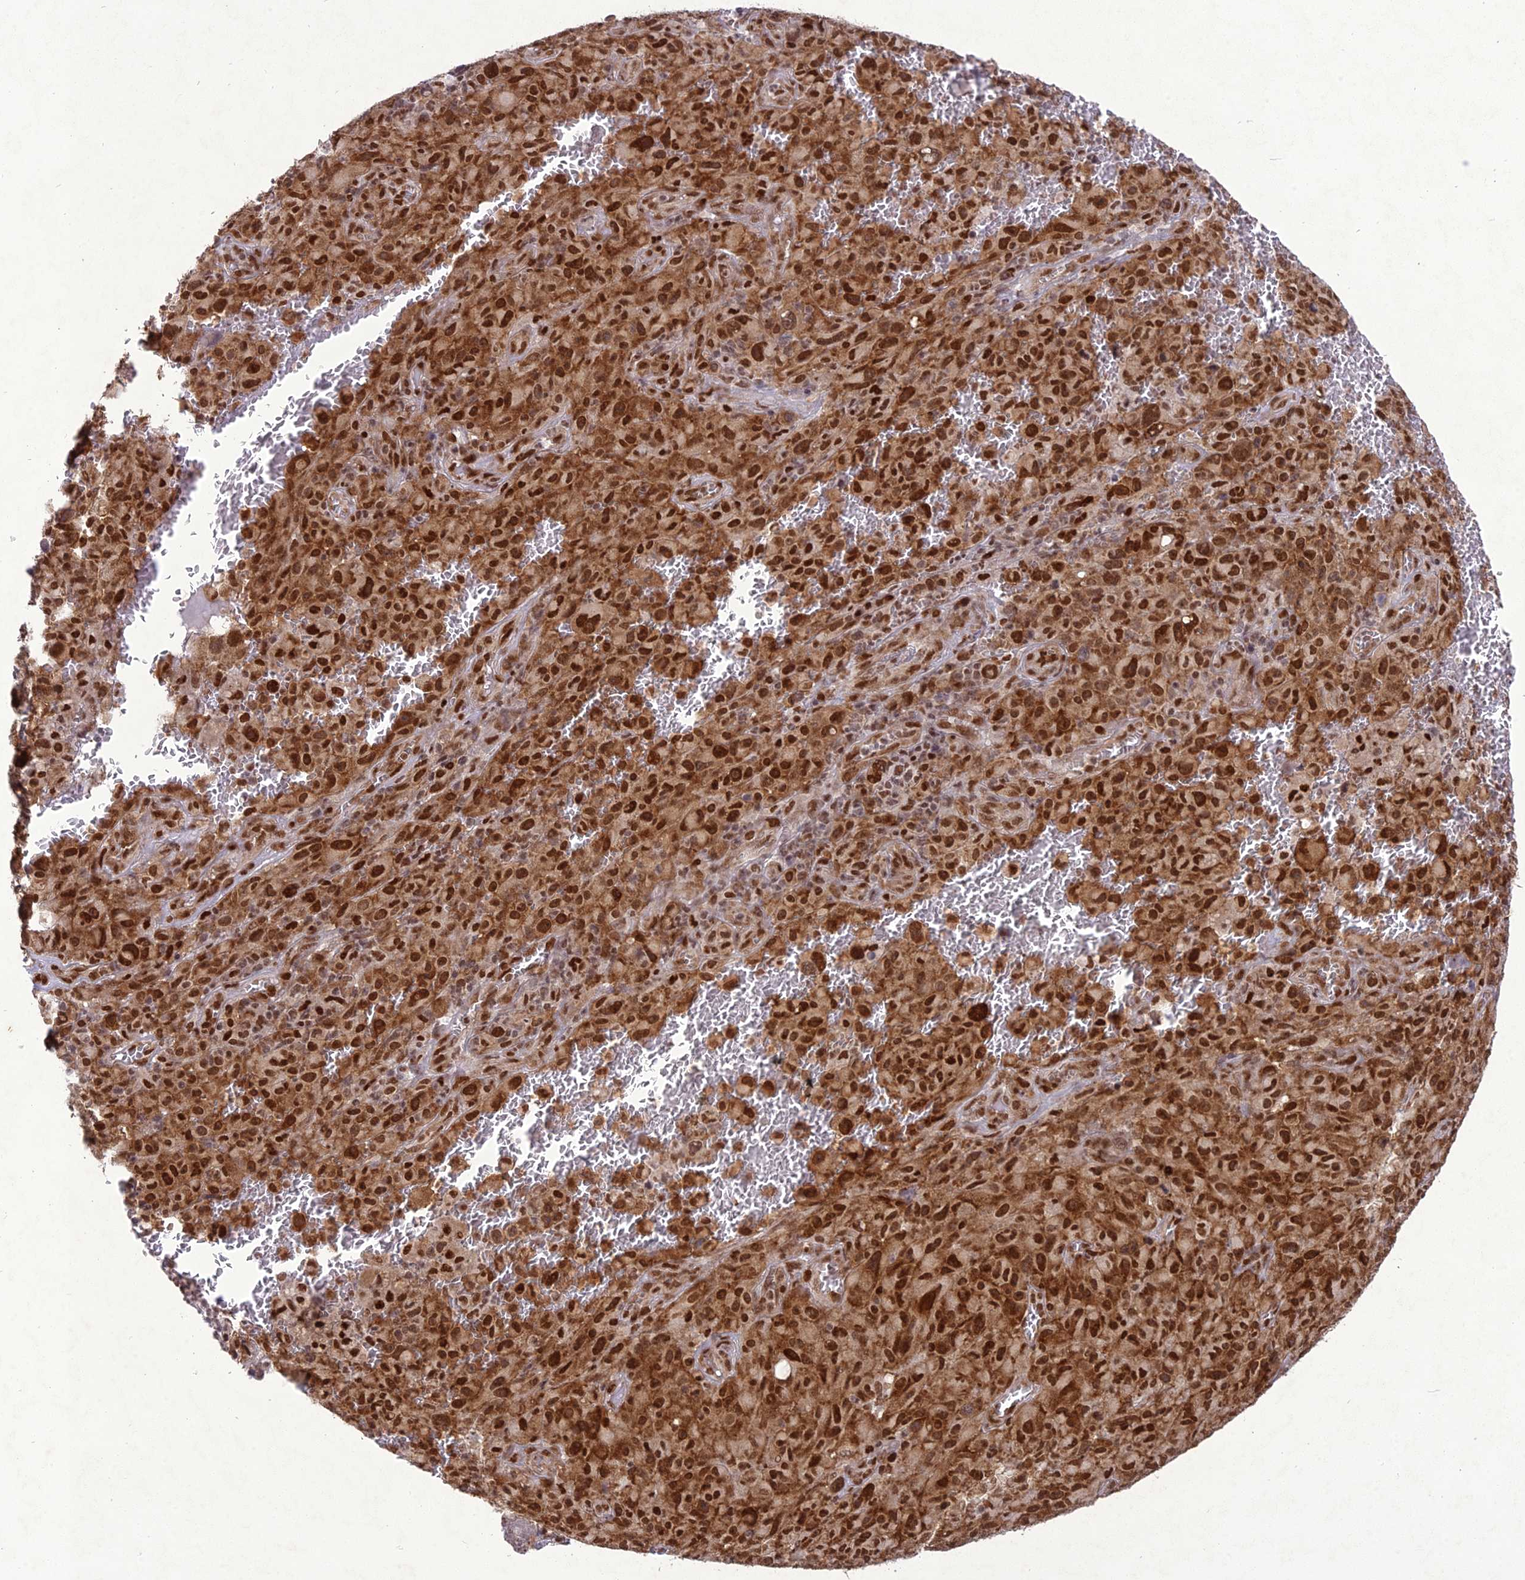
{"staining": {"intensity": "strong", "quantity": ">75%", "location": "cytoplasmic/membranous,nuclear"}, "tissue": "melanoma", "cell_type": "Tumor cells", "image_type": "cancer", "snomed": [{"axis": "morphology", "description": "Malignant melanoma, NOS"}, {"axis": "topography", "description": "Skin"}], "caption": "Immunohistochemical staining of melanoma reveals high levels of strong cytoplasmic/membranous and nuclear expression in about >75% of tumor cells. The staining was performed using DAB to visualize the protein expression in brown, while the nuclei were stained in blue with hematoxylin (Magnification: 20x).", "gene": "DDX1", "patient": {"sex": "female", "age": 82}}